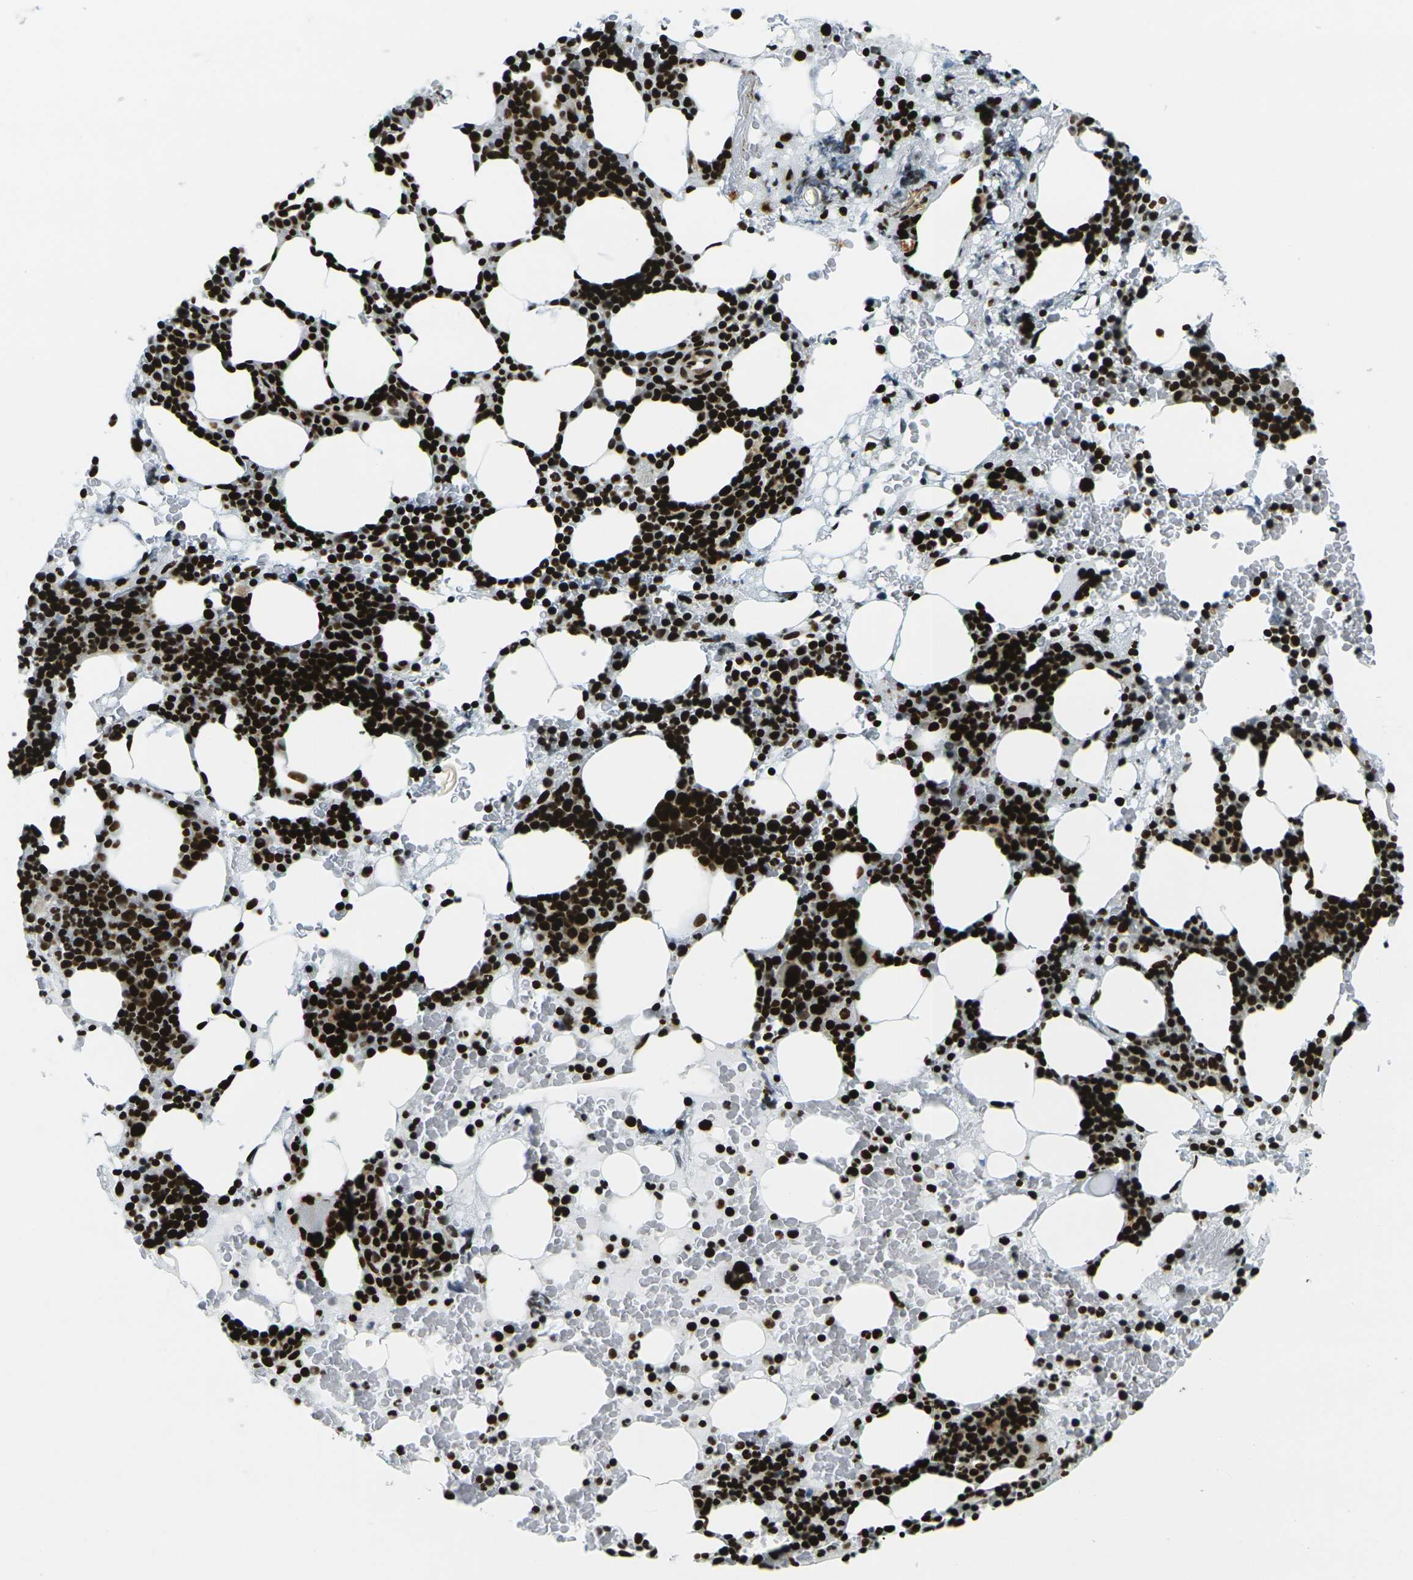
{"staining": {"intensity": "strong", "quantity": ">75%", "location": "nuclear"}, "tissue": "bone marrow", "cell_type": "Hematopoietic cells", "image_type": "normal", "snomed": [{"axis": "morphology", "description": "Normal tissue, NOS"}, {"axis": "morphology", "description": "Inflammation, NOS"}, {"axis": "topography", "description": "Bone marrow"}], "caption": "A high-resolution image shows immunohistochemistry (IHC) staining of unremarkable bone marrow, which exhibits strong nuclear positivity in about >75% of hematopoietic cells.", "gene": "H3", "patient": {"sex": "female", "age": 84}}